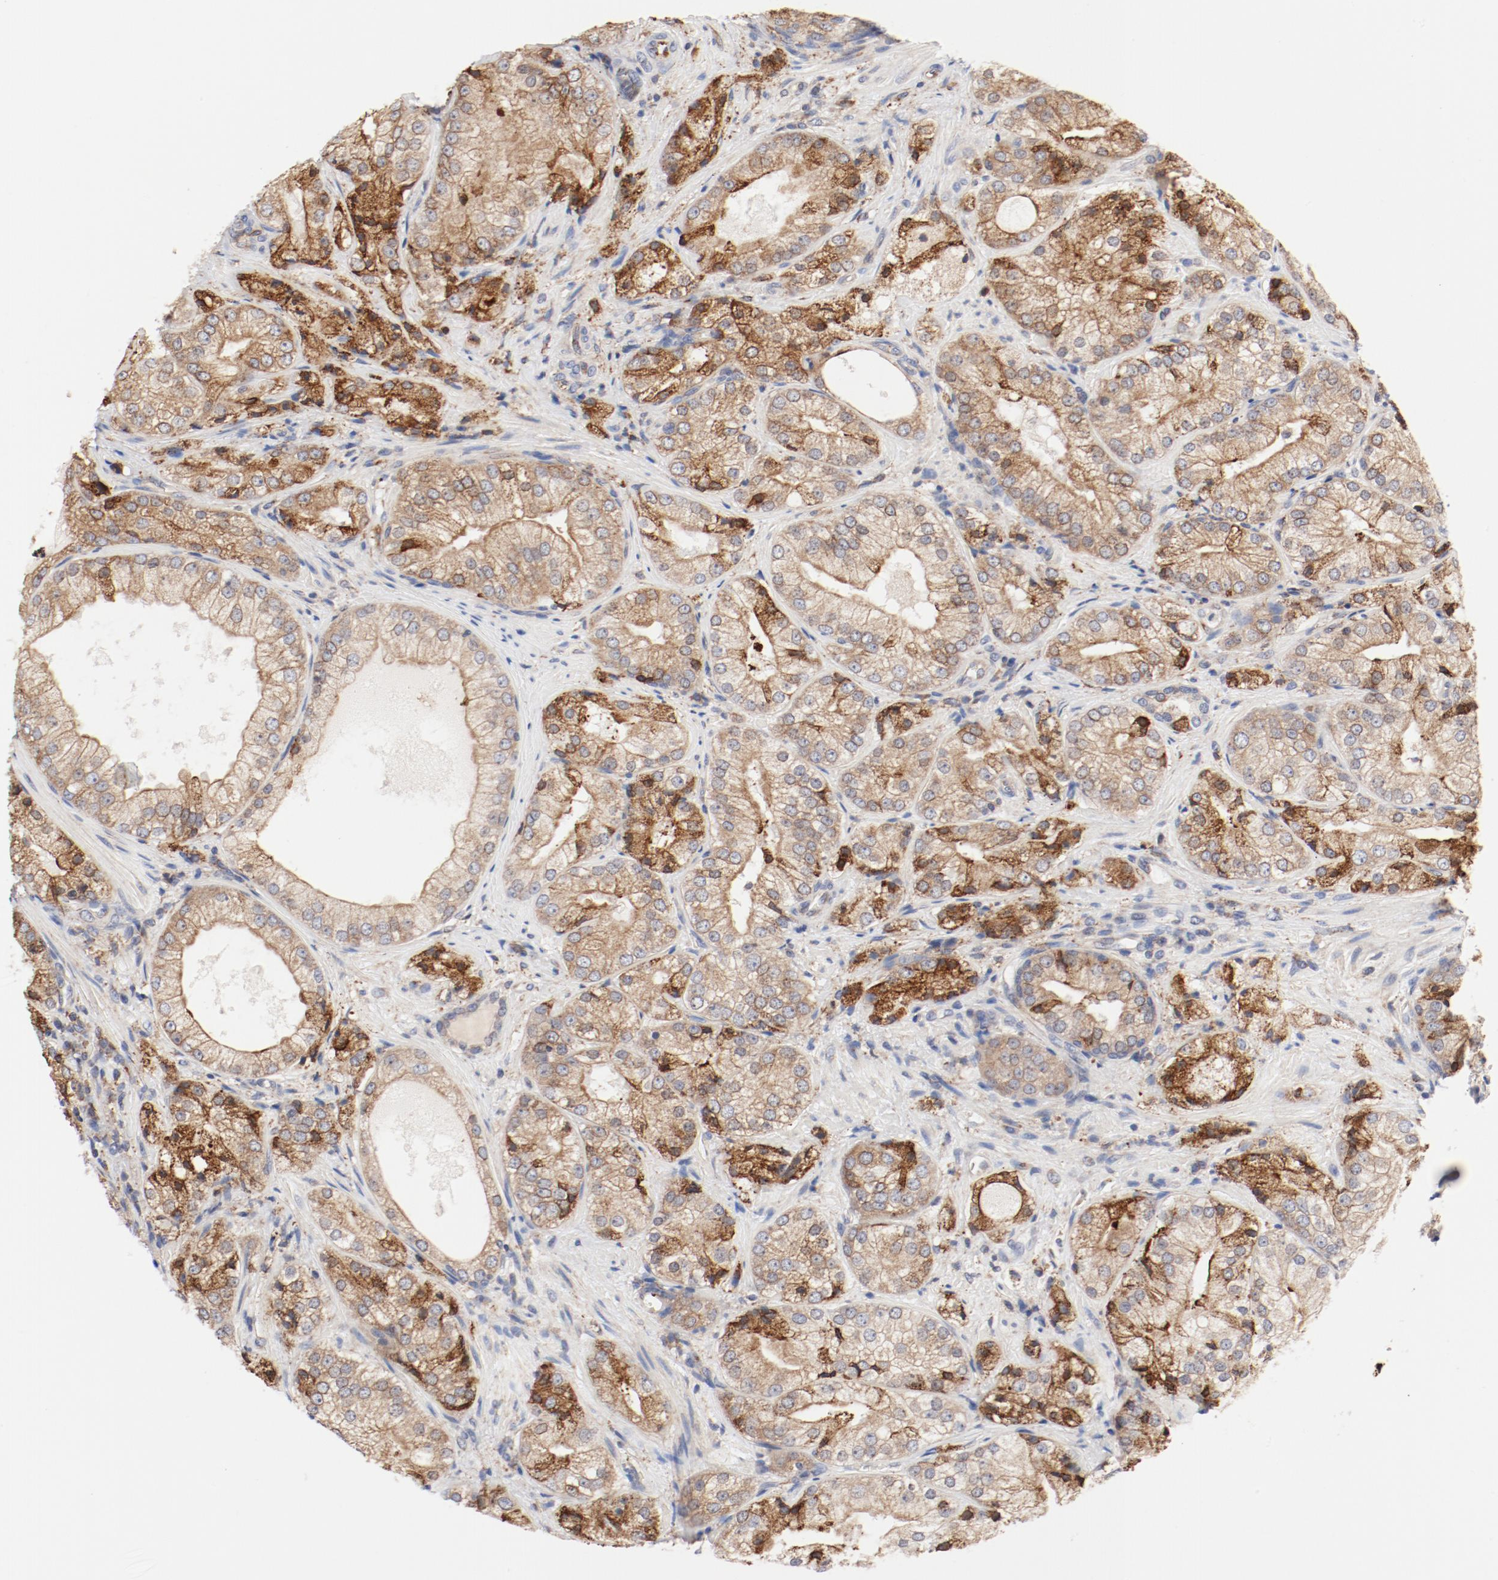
{"staining": {"intensity": "moderate", "quantity": "25%-75%", "location": "cytoplasmic/membranous"}, "tissue": "prostate cancer", "cell_type": "Tumor cells", "image_type": "cancer", "snomed": [{"axis": "morphology", "description": "Adenocarcinoma, Low grade"}, {"axis": "topography", "description": "Prostate"}], "caption": "This is an image of immunohistochemistry (IHC) staining of prostate low-grade adenocarcinoma, which shows moderate positivity in the cytoplasmic/membranous of tumor cells.", "gene": "PDPK1", "patient": {"sex": "male", "age": 60}}